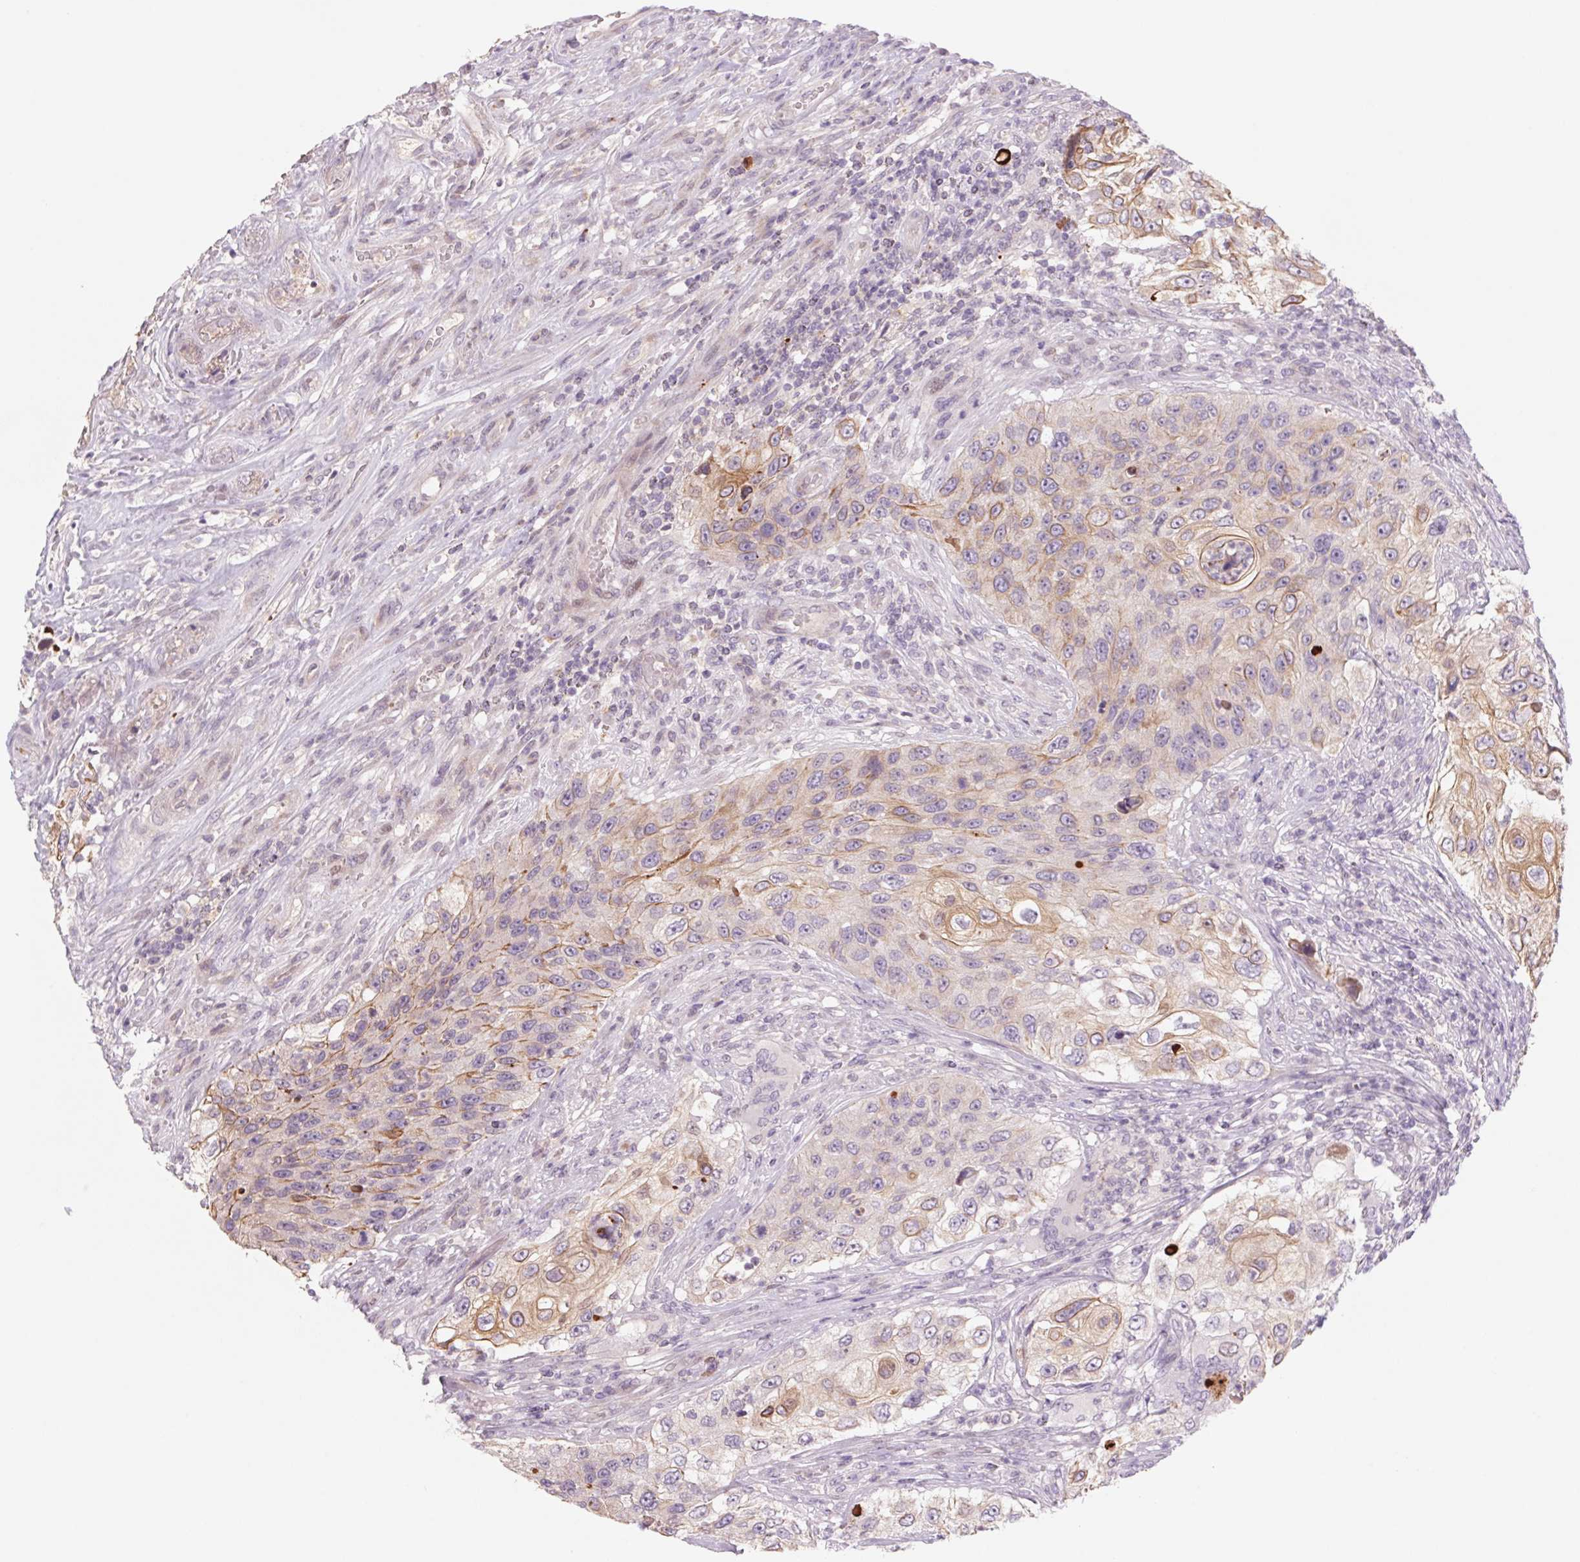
{"staining": {"intensity": "weak", "quantity": "25%-75%", "location": "cytoplasmic/membranous"}, "tissue": "urothelial cancer", "cell_type": "Tumor cells", "image_type": "cancer", "snomed": [{"axis": "morphology", "description": "Urothelial carcinoma, High grade"}, {"axis": "topography", "description": "Urinary bladder"}], "caption": "Immunohistochemistry (IHC) photomicrograph of neoplastic tissue: high-grade urothelial carcinoma stained using IHC reveals low levels of weak protein expression localized specifically in the cytoplasmic/membranous of tumor cells, appearing as a cytoplasmic/membranous brown color.", "gene": "KRT1", "patient": {"sex": "female", "age": 60}}